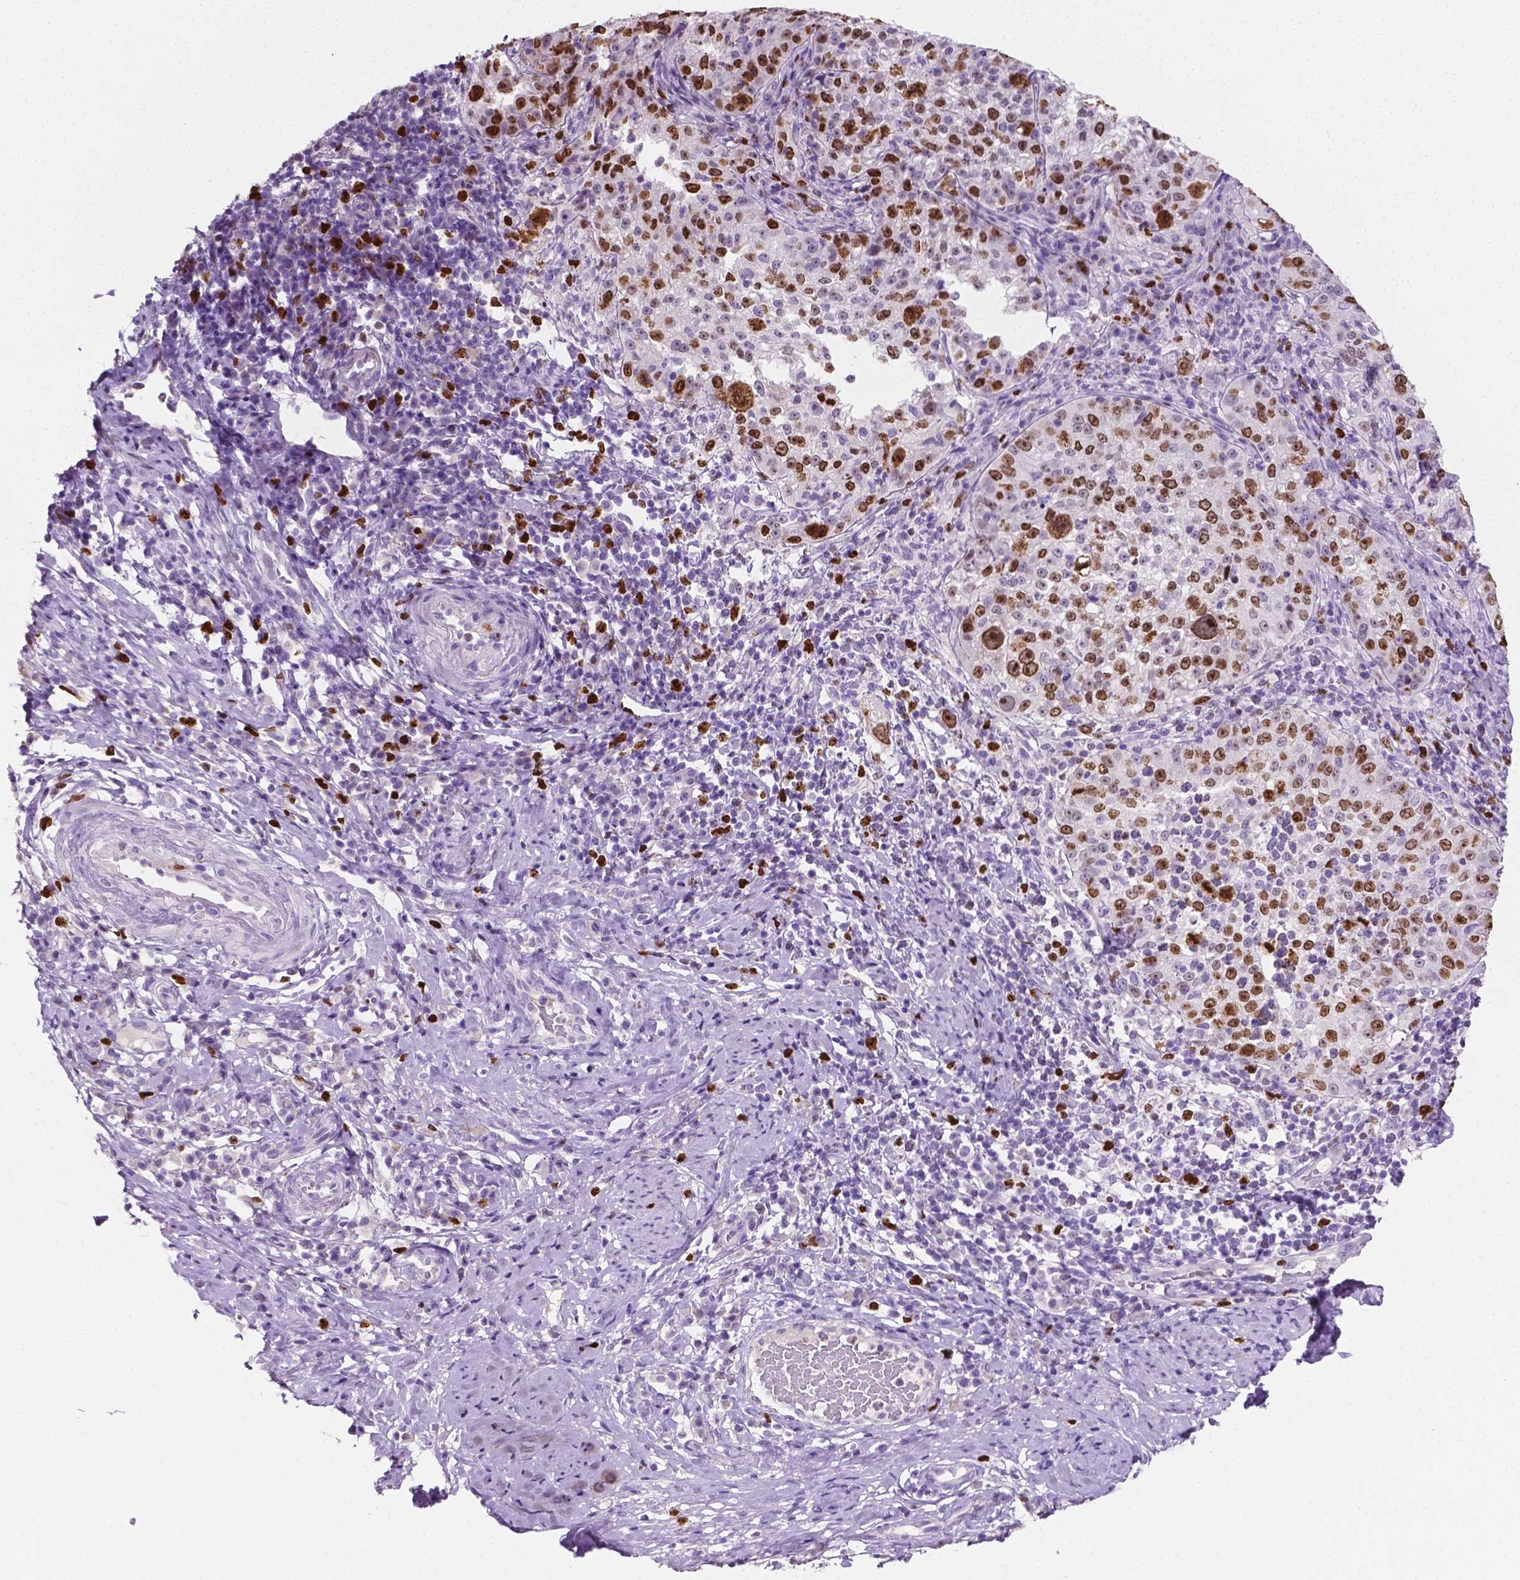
{"staining": {"intensity": "moderate", "quantity": "25%-75%", "location": "nuclear"}, "tissue": "cervical cancer", "cell_type": "Tumor cells", "image_type": "cancer", "snomed": [{"axis": "morphology", "description": "Squamous cell carcinoma, NOS"}, {"axis": "topography", "description": "Cervix"}], "caption": "Cervical cancer stained with a protein marker exhibits moderate staining in tumor cells.", "gene": "SIAH2", "patient": {"sex": "female", "age": 75}}